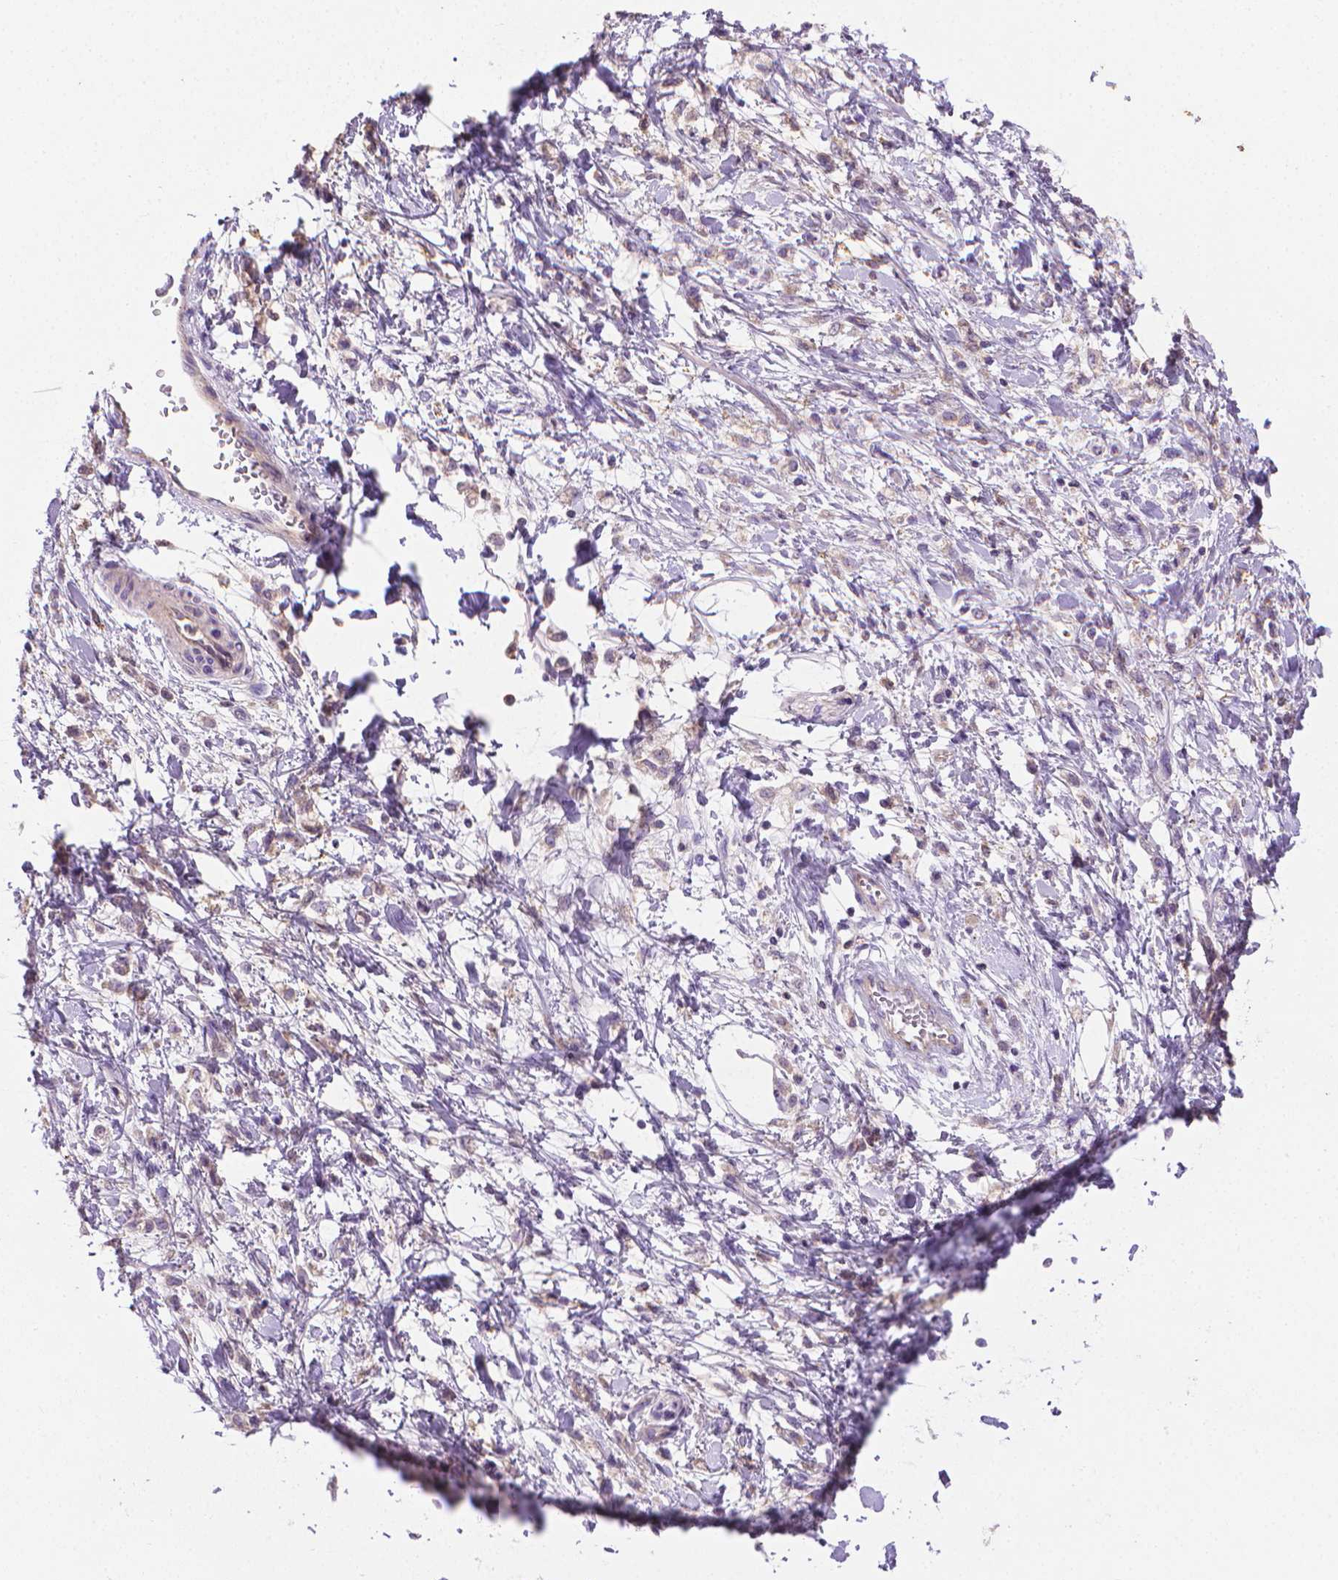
{"staining": {"intensity": "negative", "quantity": "none", "location": "none"}, "tissue": "stomach cancer", "cell_type": "Tumor cells", "image_type": "cancer", "snomed": [{"axis": "morphology", "description": "Adenocarcinoma, NOS"}, {"axis": "topography", "description": "Stomach"}], "caption": "The IHC micrograph has no significant expression in tumor cells of adenocarcinoma (stomach) tissue.", "gene": "SLC51B", "patient": {"sex": "female", "age": 60}}